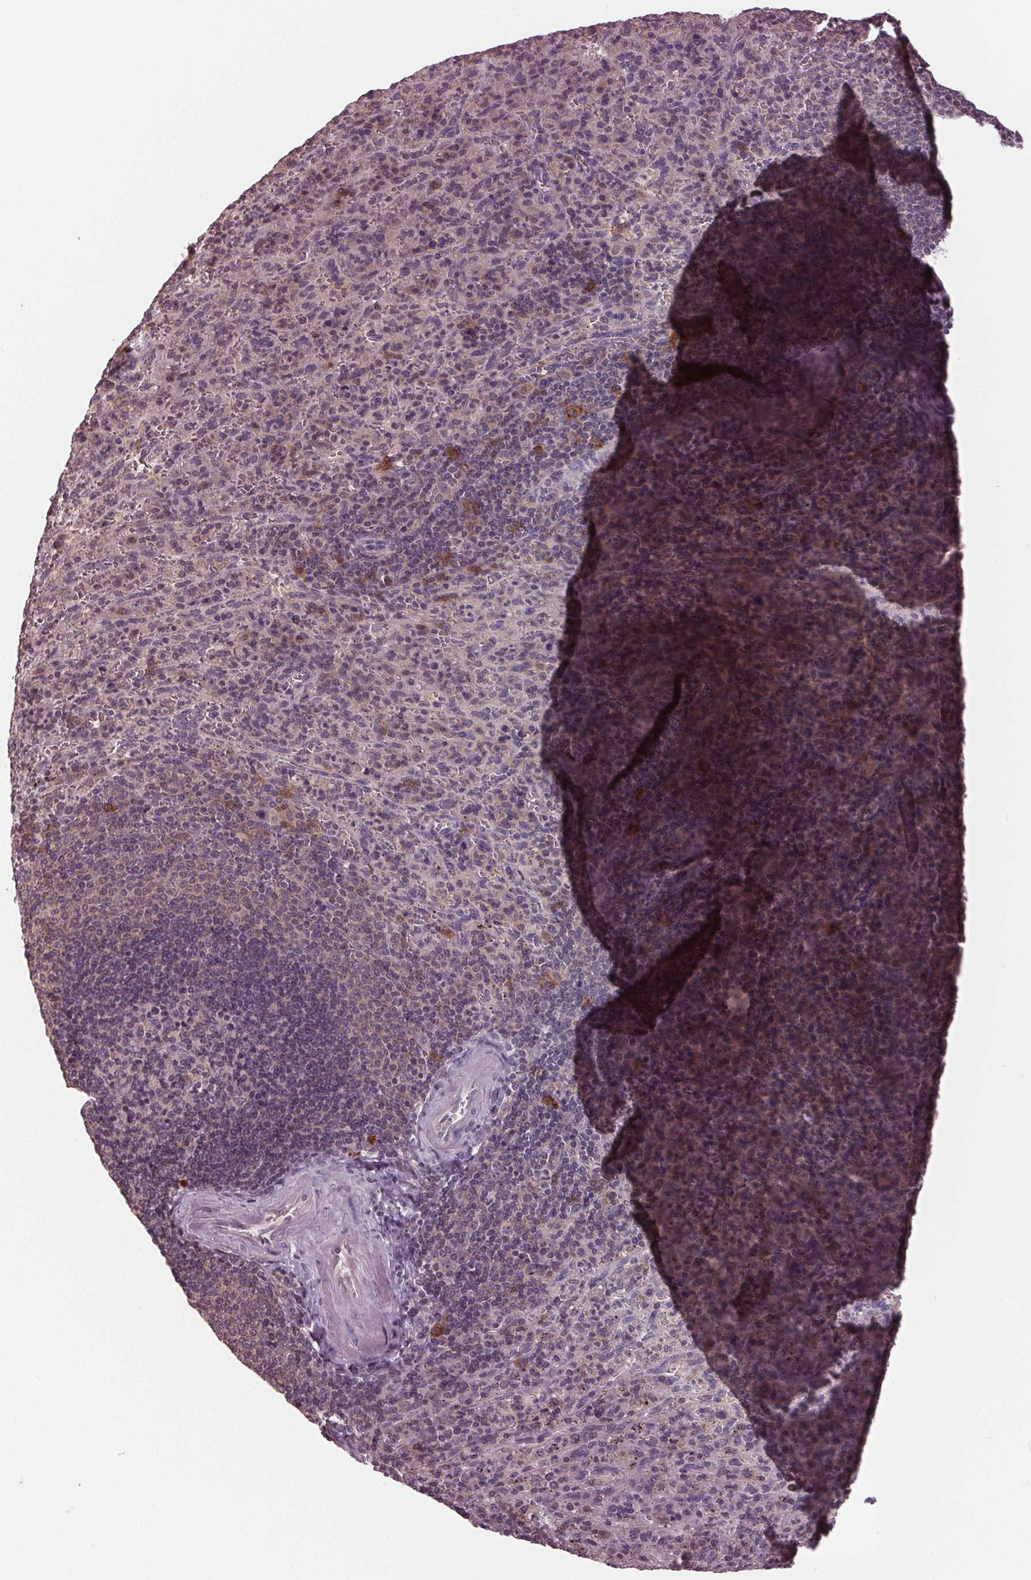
{"staining": {"intensity": "negative", "quantity": "none", "location": "none"}, "tissue": "spleen", "cell_type": "Cells in red pulp", "image_type": "normal", "snomed": [{"axis": "morphology", "description": "Normal tissue, NOS"}, {"axis": "topography", "description": "Spleen"}], "caption": "This is an immunohistochemistry histopathology image of normal spleen. There is no positivity in cells in red pulp.", "gene": "SIGLEC6", "patient": {"sex": "male", "age": 57}}